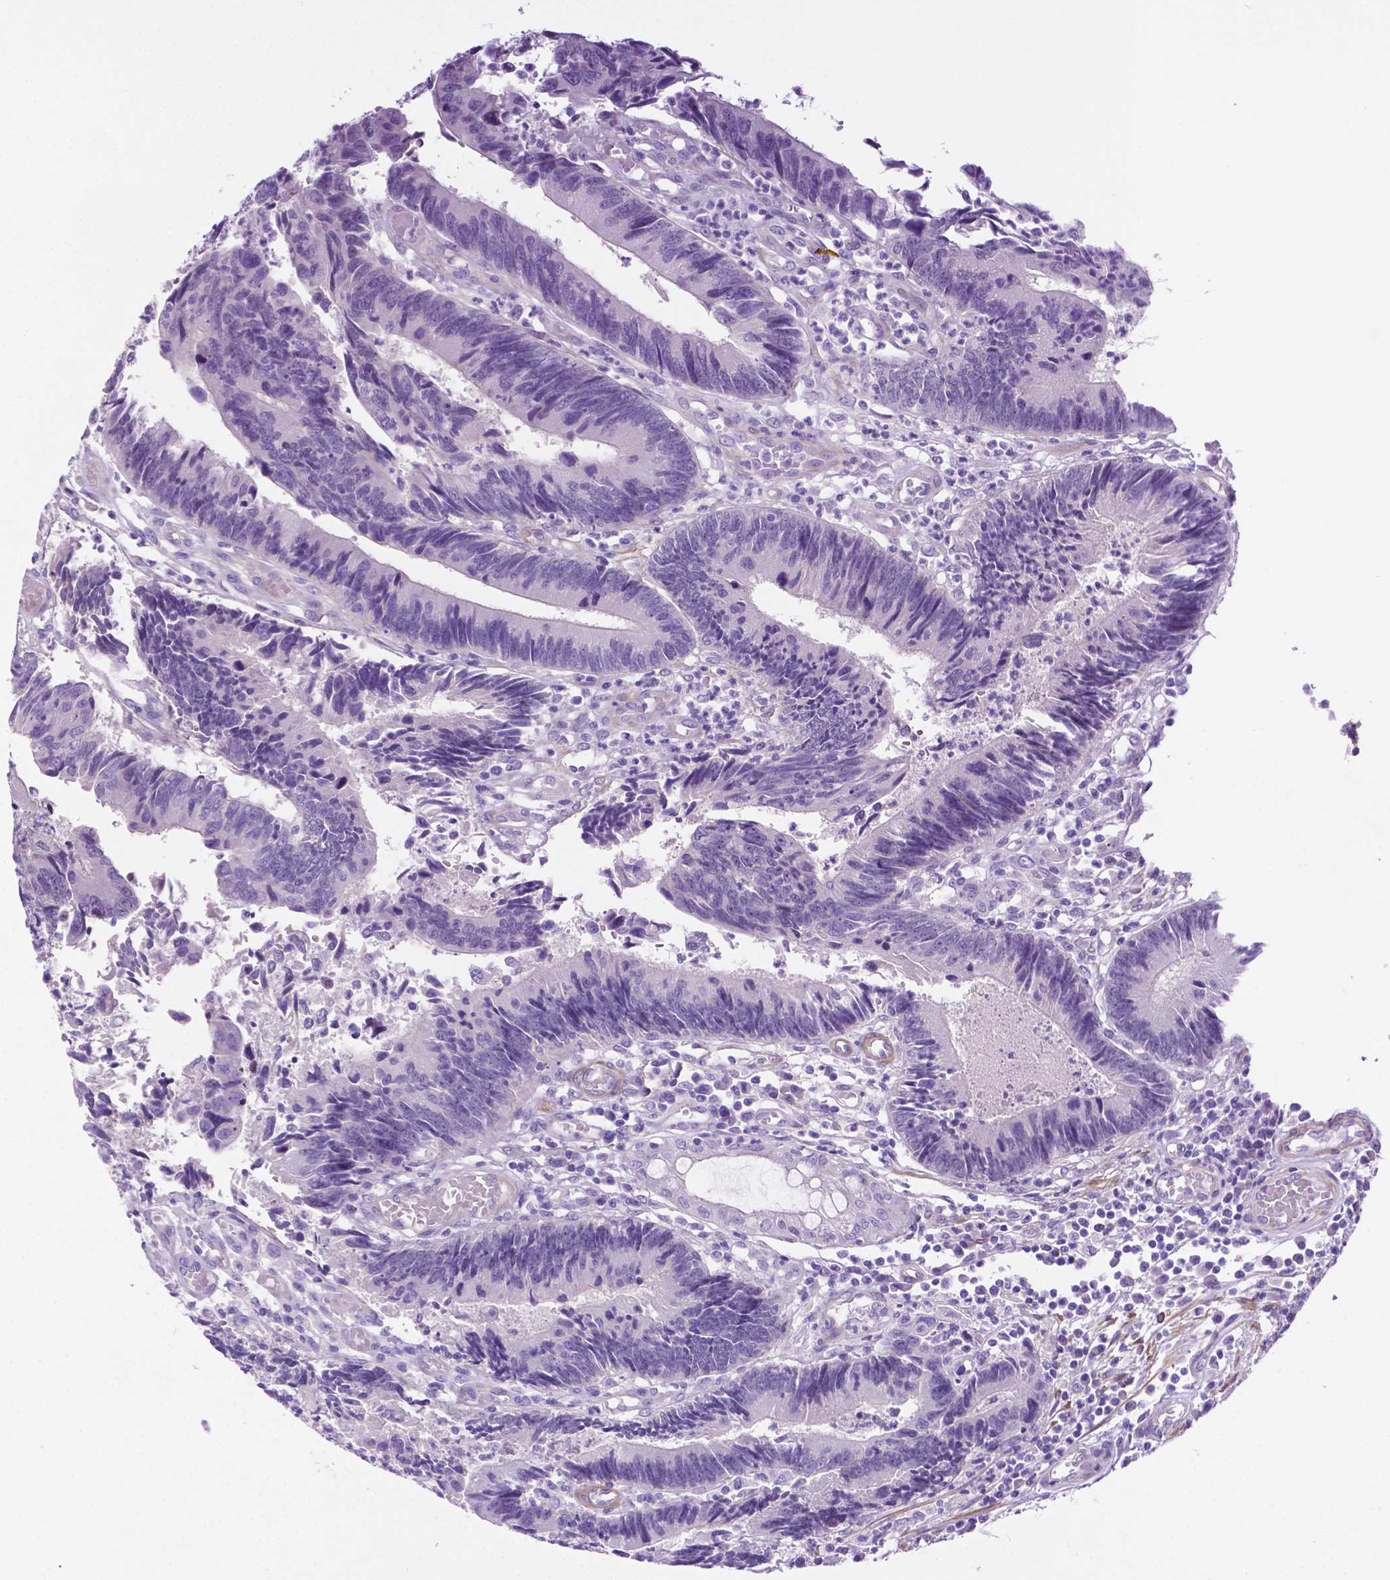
{"staining": {"intensity": "negative", "quantity": "none", "location": "none"}, "tissue": "colorectal cancer", "cell_type": "Tumor cells", "image_type": "cancer", "snomed": [{"axis": "morphology", "description": "Adenocarcinoma, NOS"}, {"axis": "topography", "description": "Colon"}], "caption": "Histopathology image shows no significant protein staining in tumor cells of adenocarcinoma (colorectal).", "gene": "ASPG", "patient": {"sex": "female", "age": 67}}